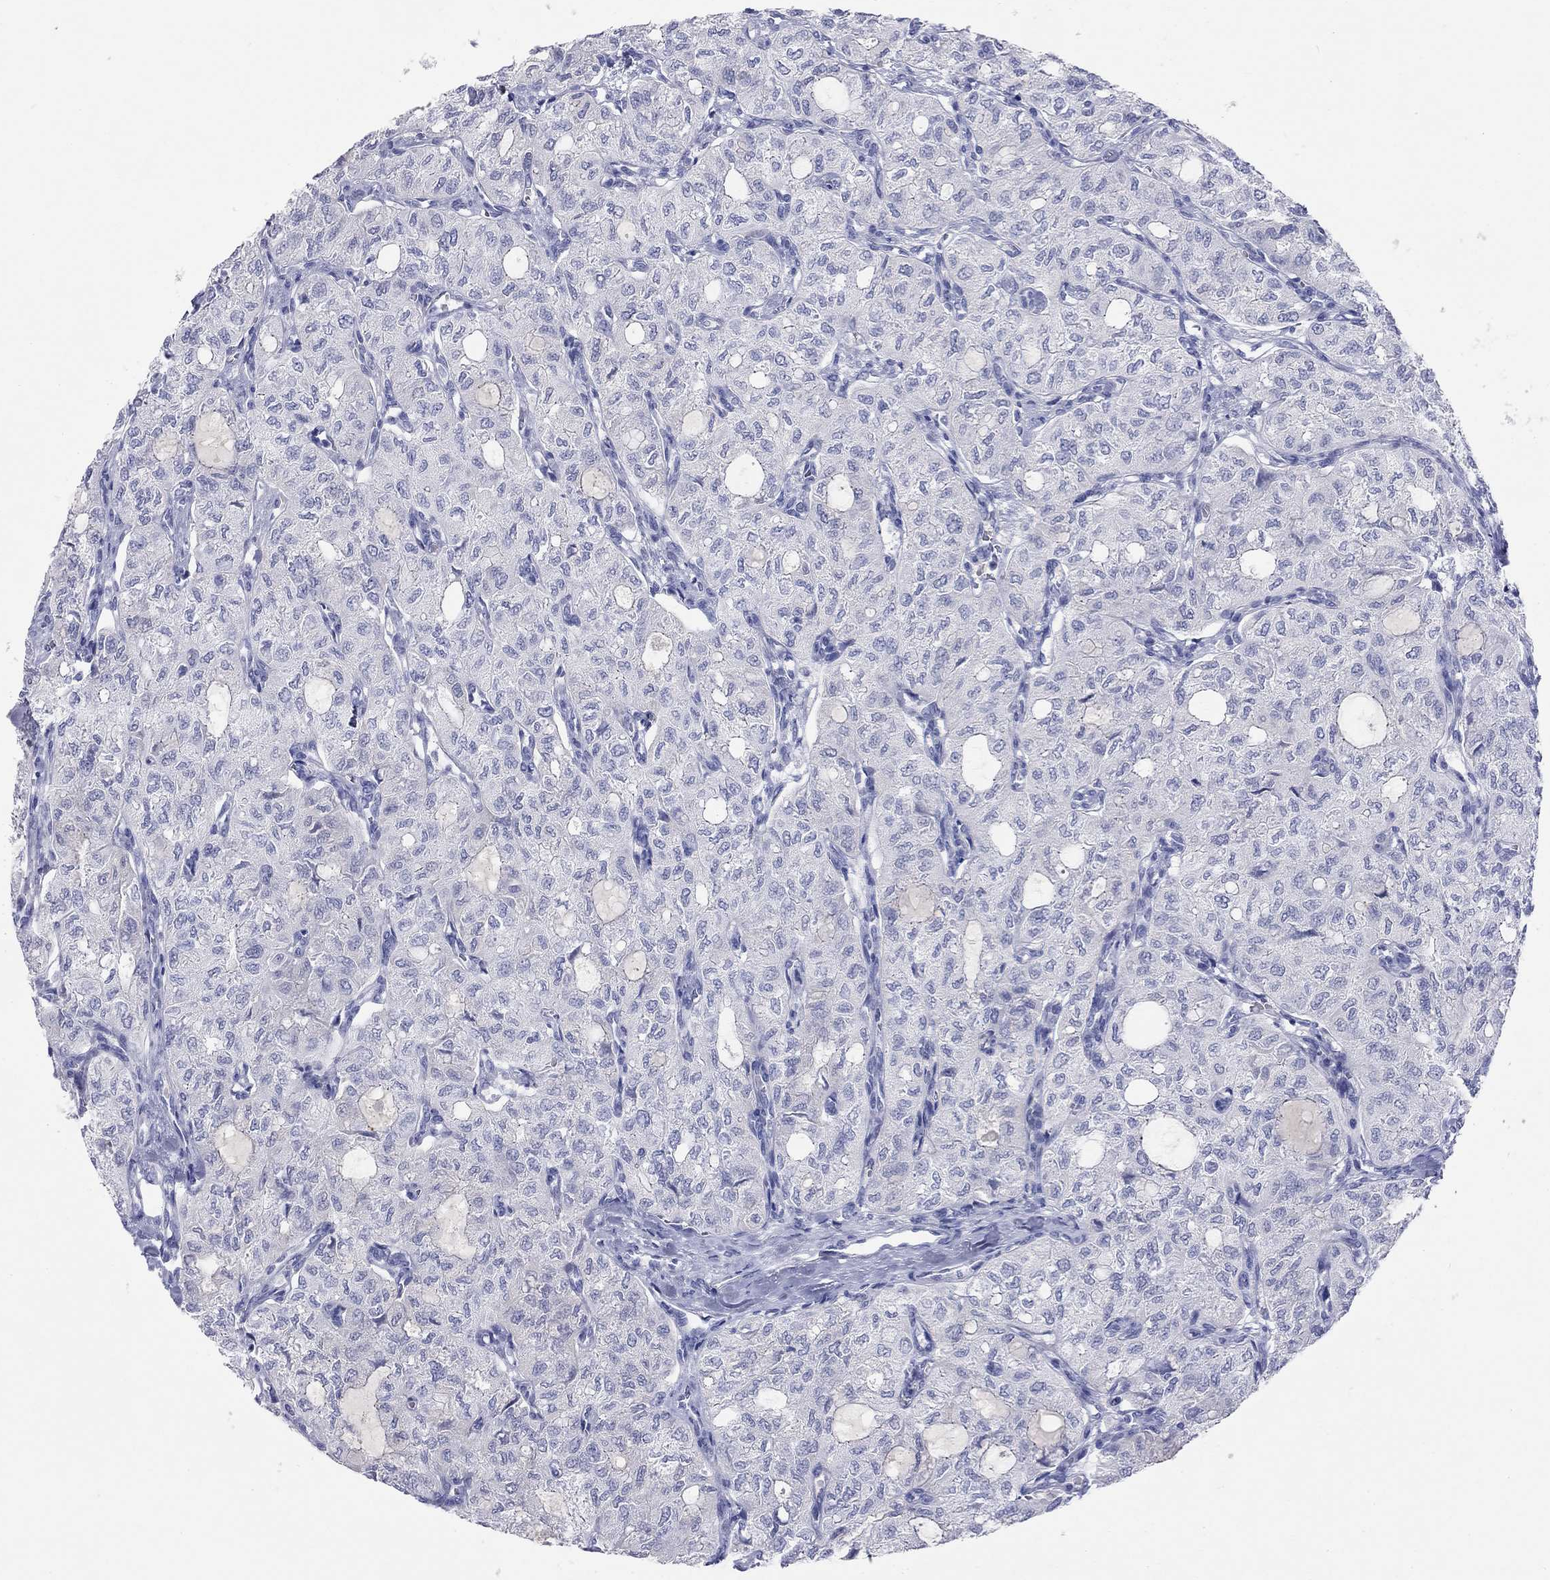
{"staining": {"intensity": "negative", "quantity": "none", "location": "none"}, "tissue": "thyroid cancer", "cell_type": "Tumor cells", "image_type": "cancer", "snomed": [{"axis": "morphology", "description": "Follicular adenoma carcinoma, NOS"}, {"axis": "topography", "description": "Thyroid gland"}], "caption": "An immunohistochemistry (IHC) micrograph of thyroid cancer (follicular adenoma carcinoma) is shown. There is no staining in tumor cells of thyroid cancer (follicular adenoma carcinoma).", "gene": "PCDHGC5", "patient": {"sex": "male", "age": 75}}